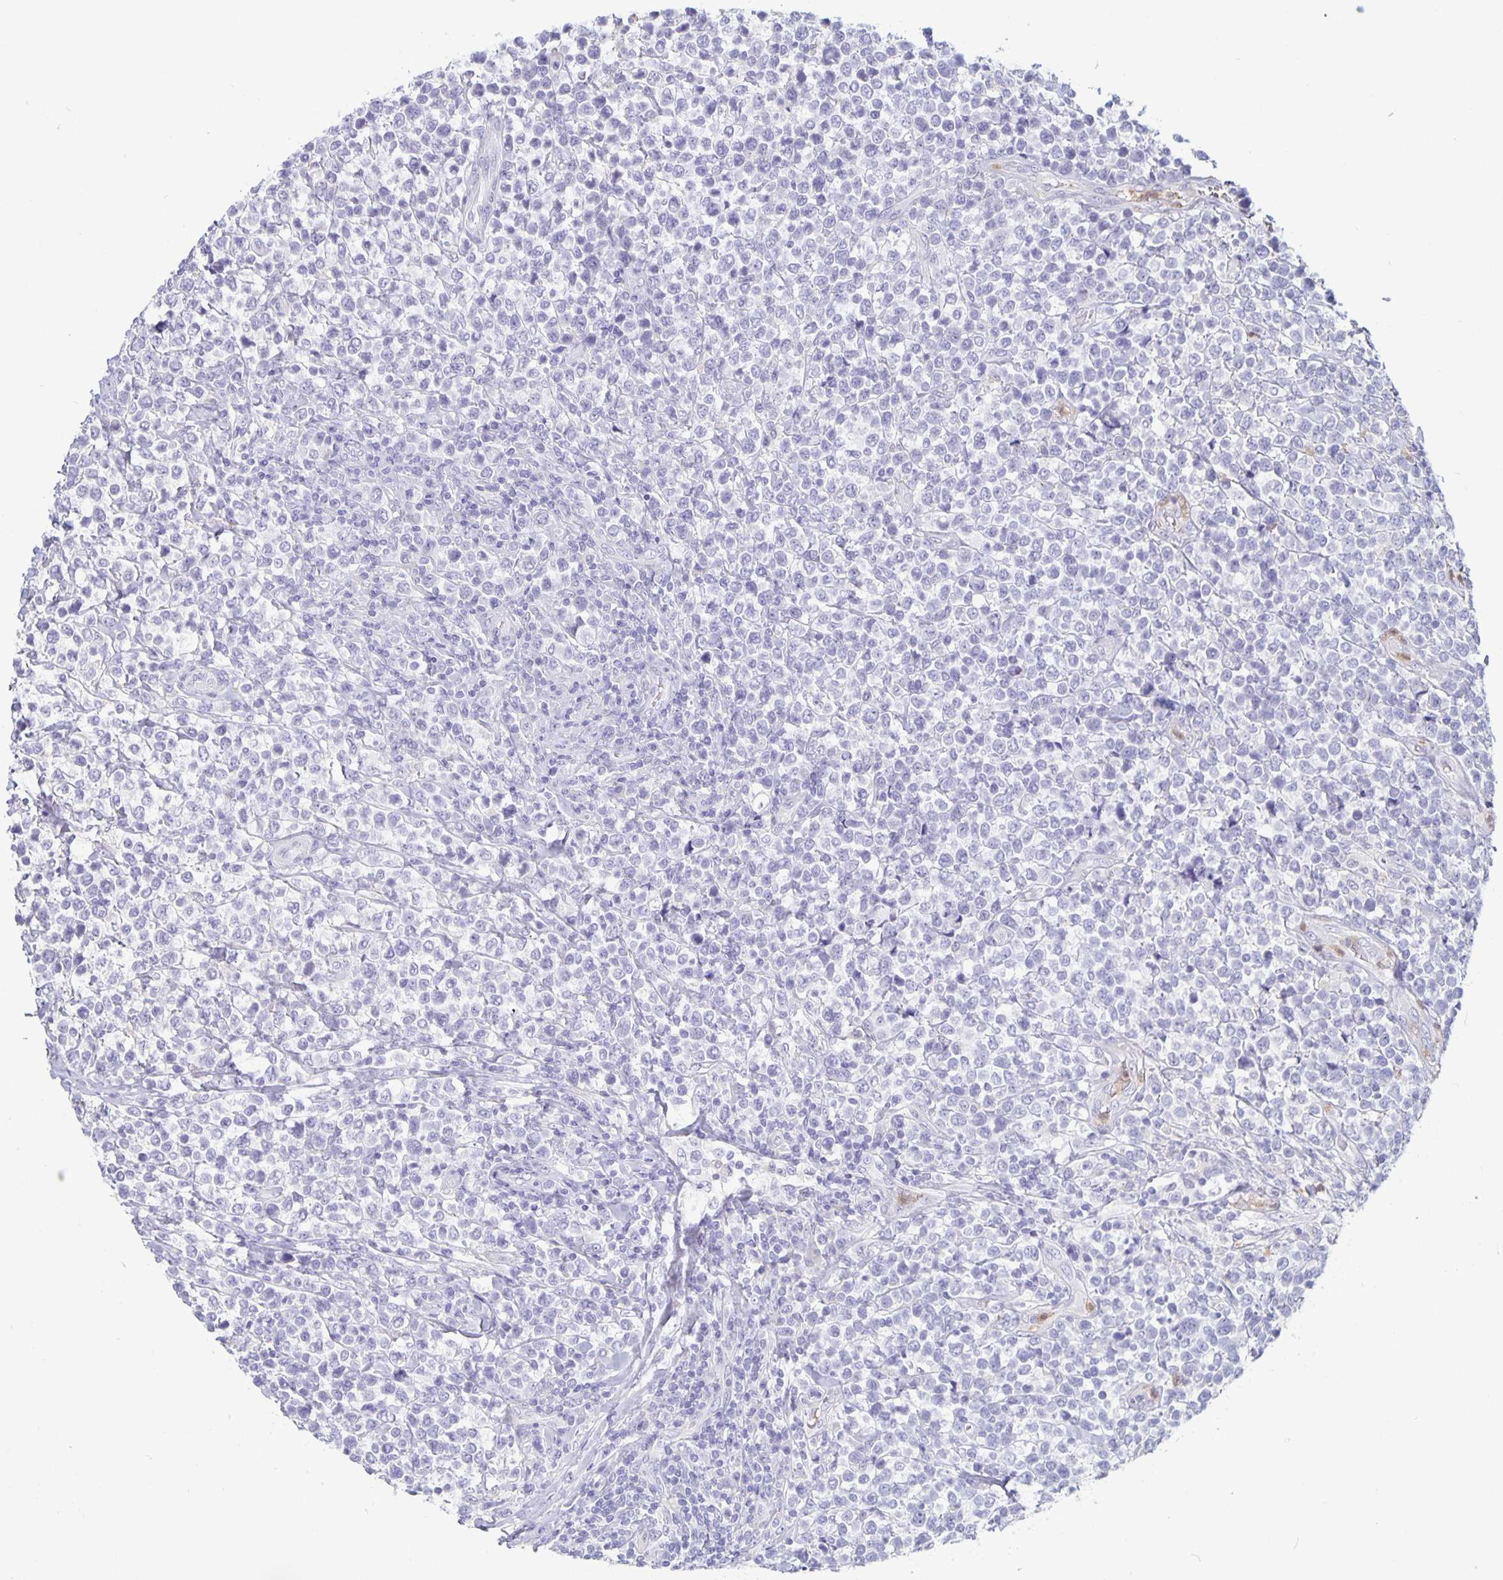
{"staining": {"intensity": "negative", "quantity": "none", "location": "none"}, "tissue": "lymphoma", "cell_type": "Tumor cells", "image_type": "cancer", "snomed": [{"axis": "morphology", "description": "Malignant lymphoma, non-Hodgkin's type, High grade"}, {"axis": "topography", "description": "Soft tissue"}], "caption": "Immunohistochemical staining of human lymphoma exhibits no significant staining in tumor cells.", "gene": "PLCB3", "patient": {"sex": "female", "age": 56}}